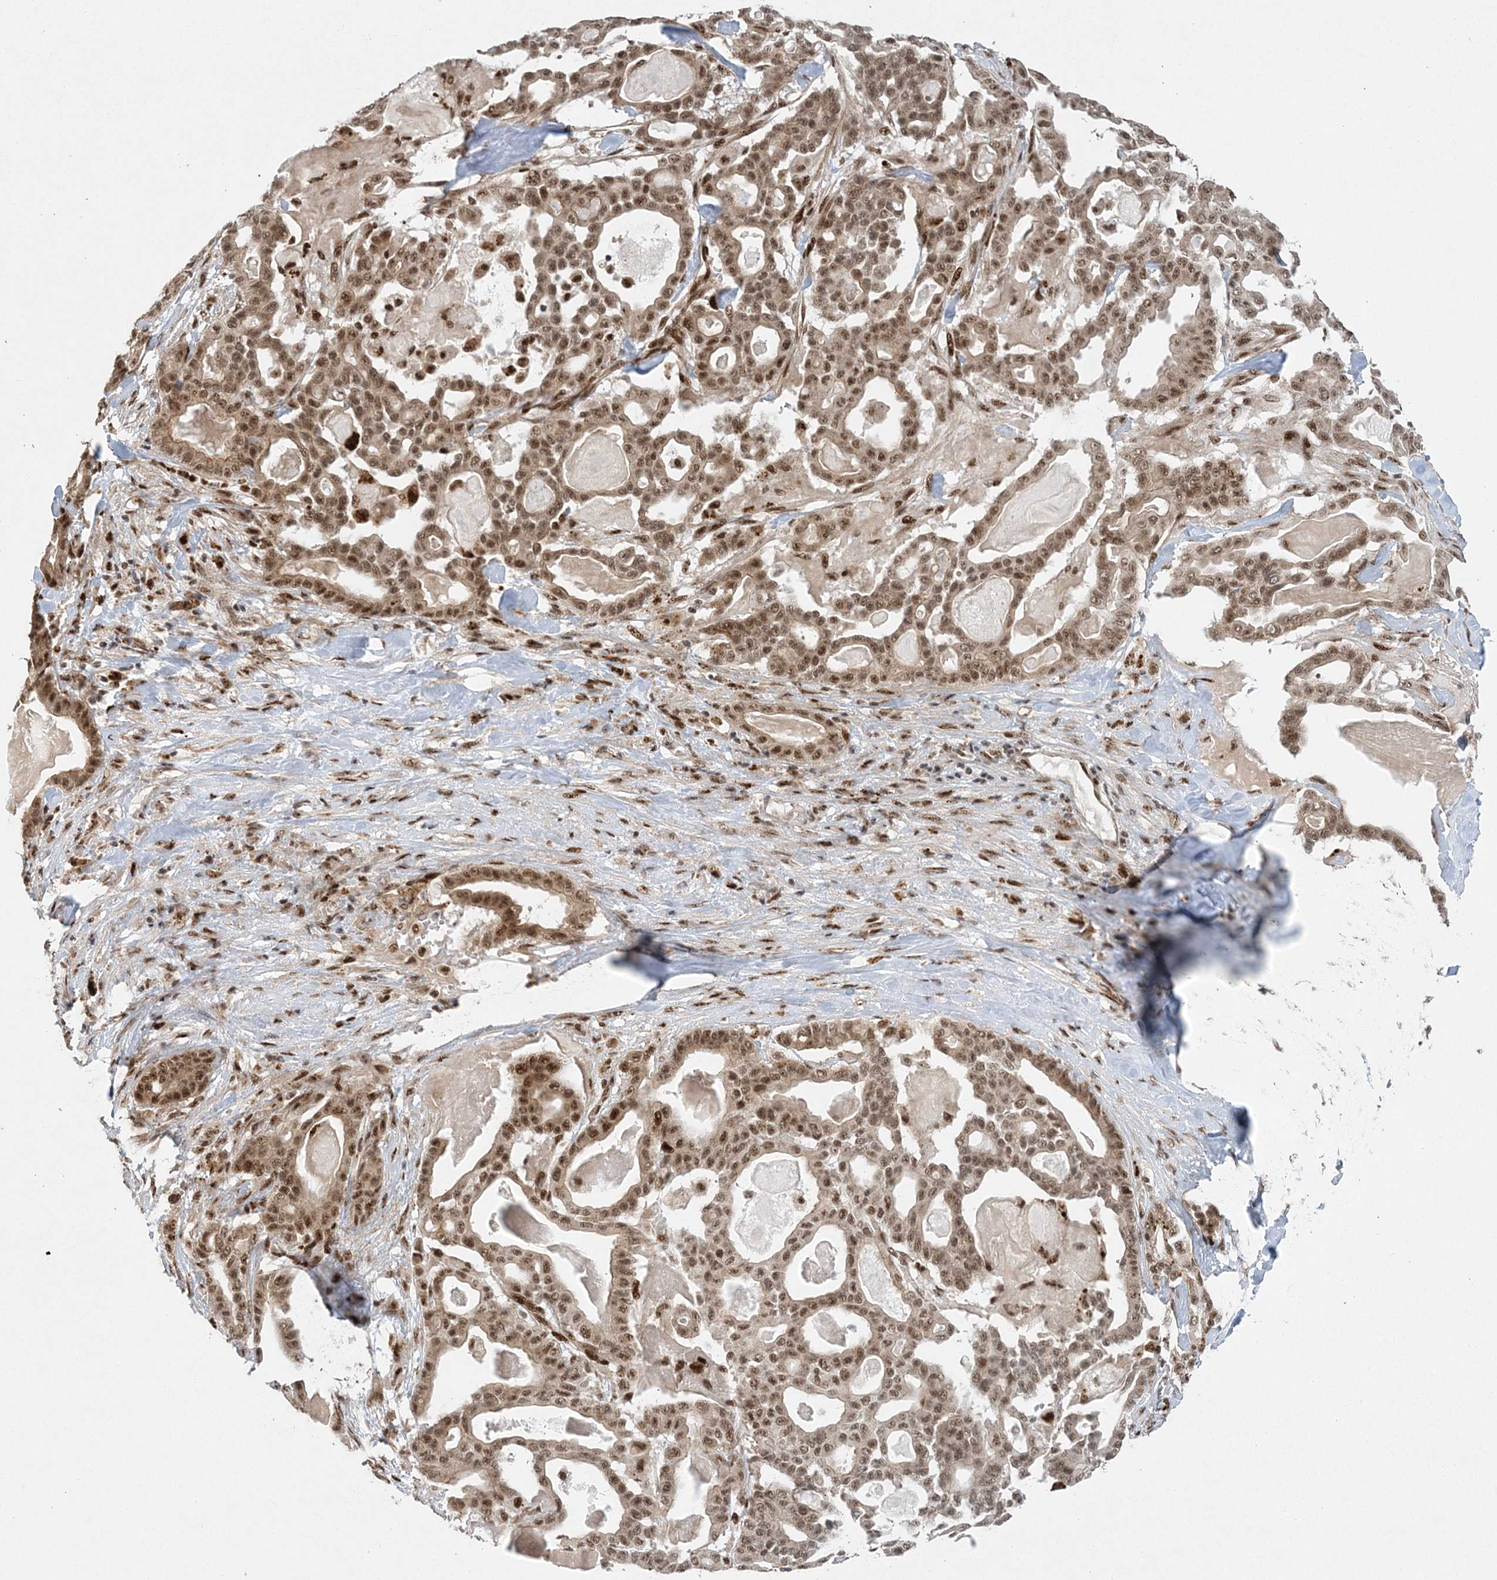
{"staining": {"intensity": "moderate", "quantity": ">75%", "location": "cytoplasmic/membranous,nuclear"}, "tissue": "pancreatic cancer", "cell_type": "Tumor cells", "image_type": "cancer", "snomed": [{"axis": "morphology", "description": "Adenocarcinoma, NOS"}, {"axis": "topography", "description": "Pancreas"}], "caption": "High-power microscopy captured an IHC photomicrograph of pancreatic cancer (adenocarcinoma), revealing moderate cytoplasmic/membranous and nuclear expression in approximately >75% of tumor cells.", "gene": "CWC22", "patient": {"sex": "male", "age": 63}}